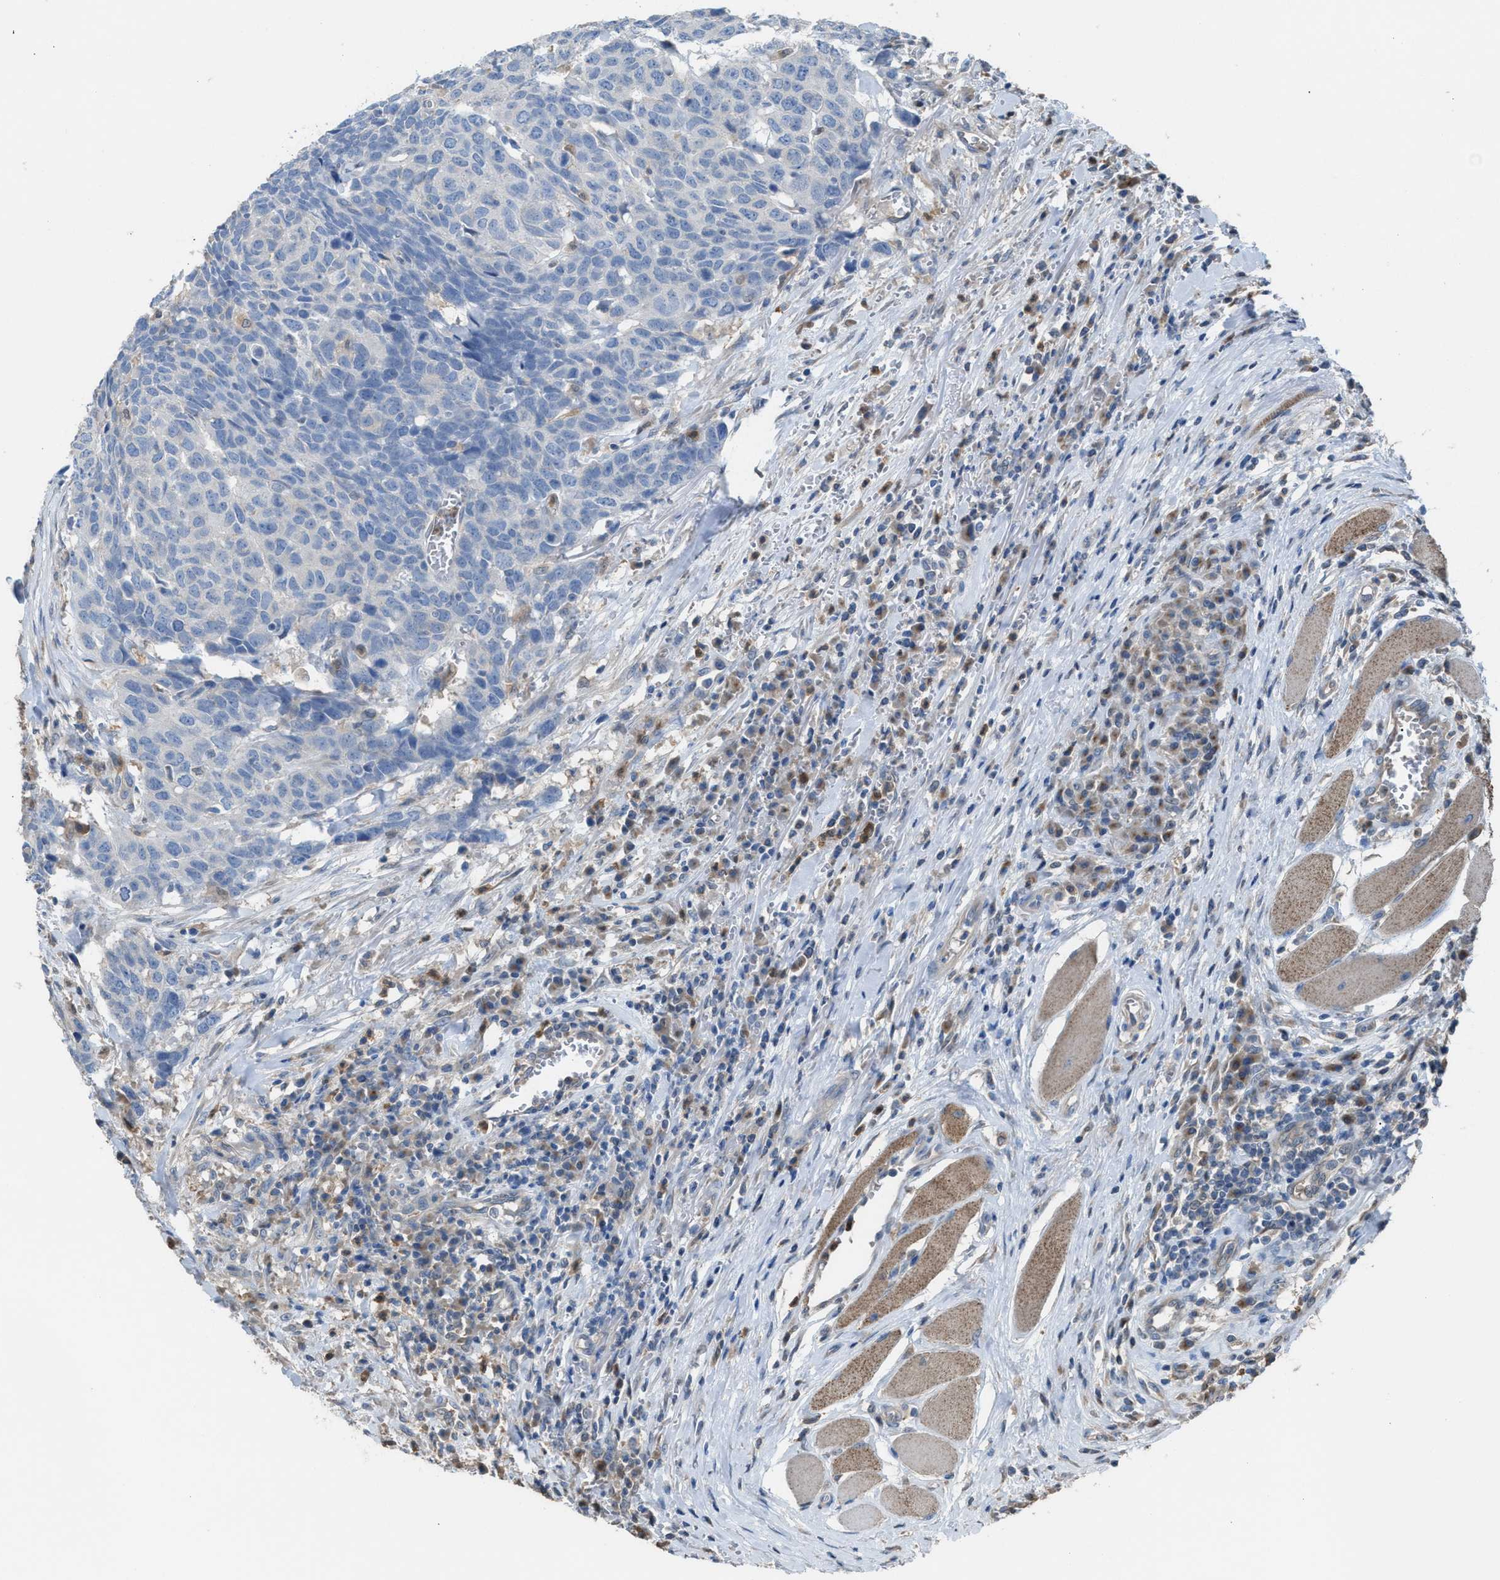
{"staining": {"intensity": "negative", "quantity": "none", "location": "none"}, "tissue": "head and neck cancer", "cell_type": "Tumor cells", "image_type": "cancer", "snomed": [{"axis": "morphology", "description": "Squamous cell carcinoma, NOS"}, {"axis": "topography", "description": "Head-Neck"}], "caption": "This is an immunohistochemistry (IHC) histopathology image of head and neck squamous cell carcinoma. There is no positivity in tumor cells.", "gene": "NQO2", "patient": {"sex": "male", "age": 66}}